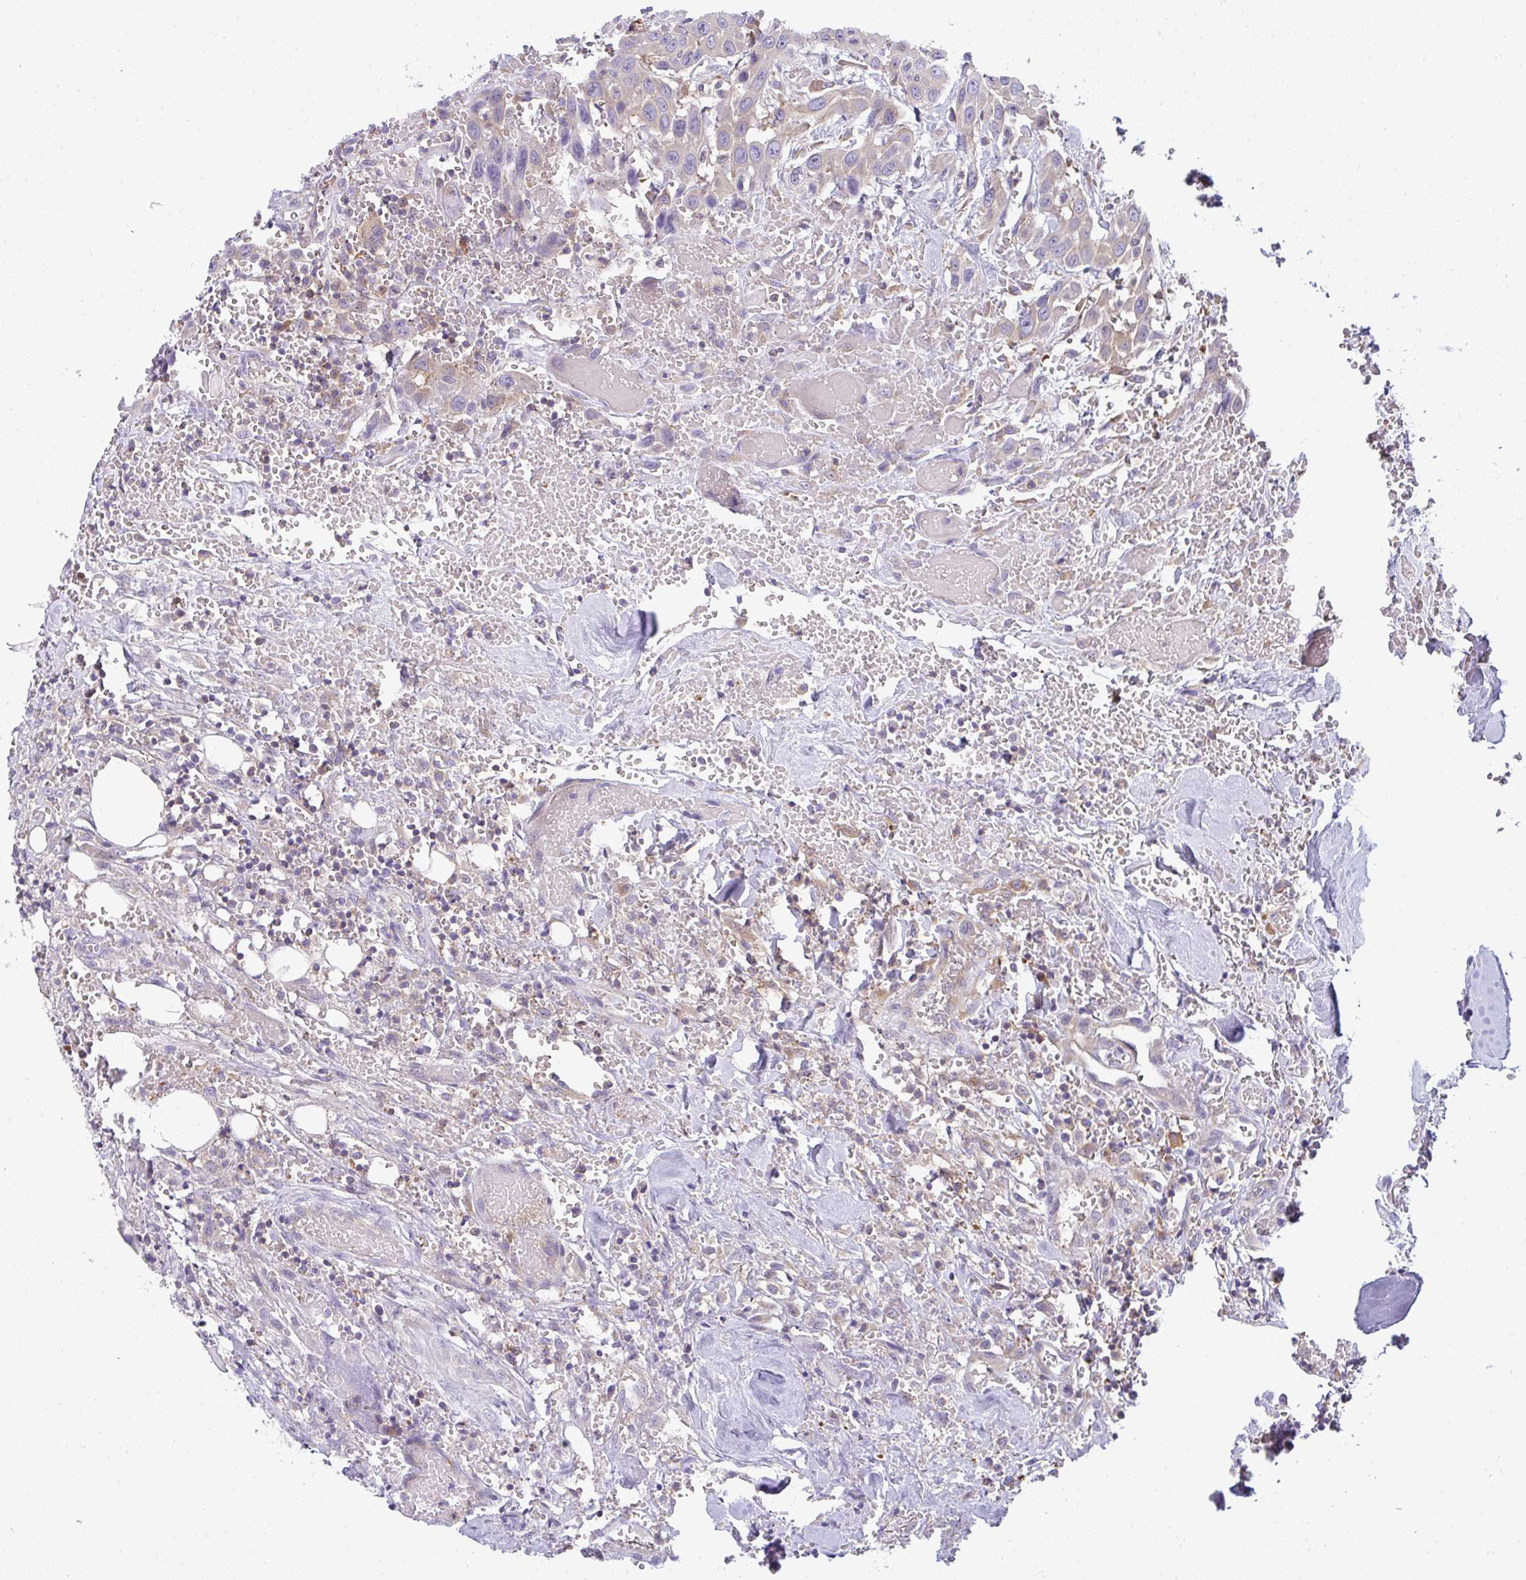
{"staining": {"intensity": "weak", "quantity": ">75%", "location": "cytoplasmic/membranous"}, "tissue": "head and neck cancer", "cell_type": "Tumor cells", "image_type": "cancer", "snomed": [{"axis": "morphology", "description": "Squamous cell carcinoma, NOS"}, {"axis": "topography", "description": "Head-Neck"}], "caption": "Immunohistochemical staining of human head and neck squamous cell carcinoma shows weak cytoplasmic/membranous protein expression in approximately >75% of tumor cells. (brown staining indicates protein expression, while blue staining denotes nuclei).", "gene": "SLC30A6", "patient": {"sex": "male", "age": 81}}